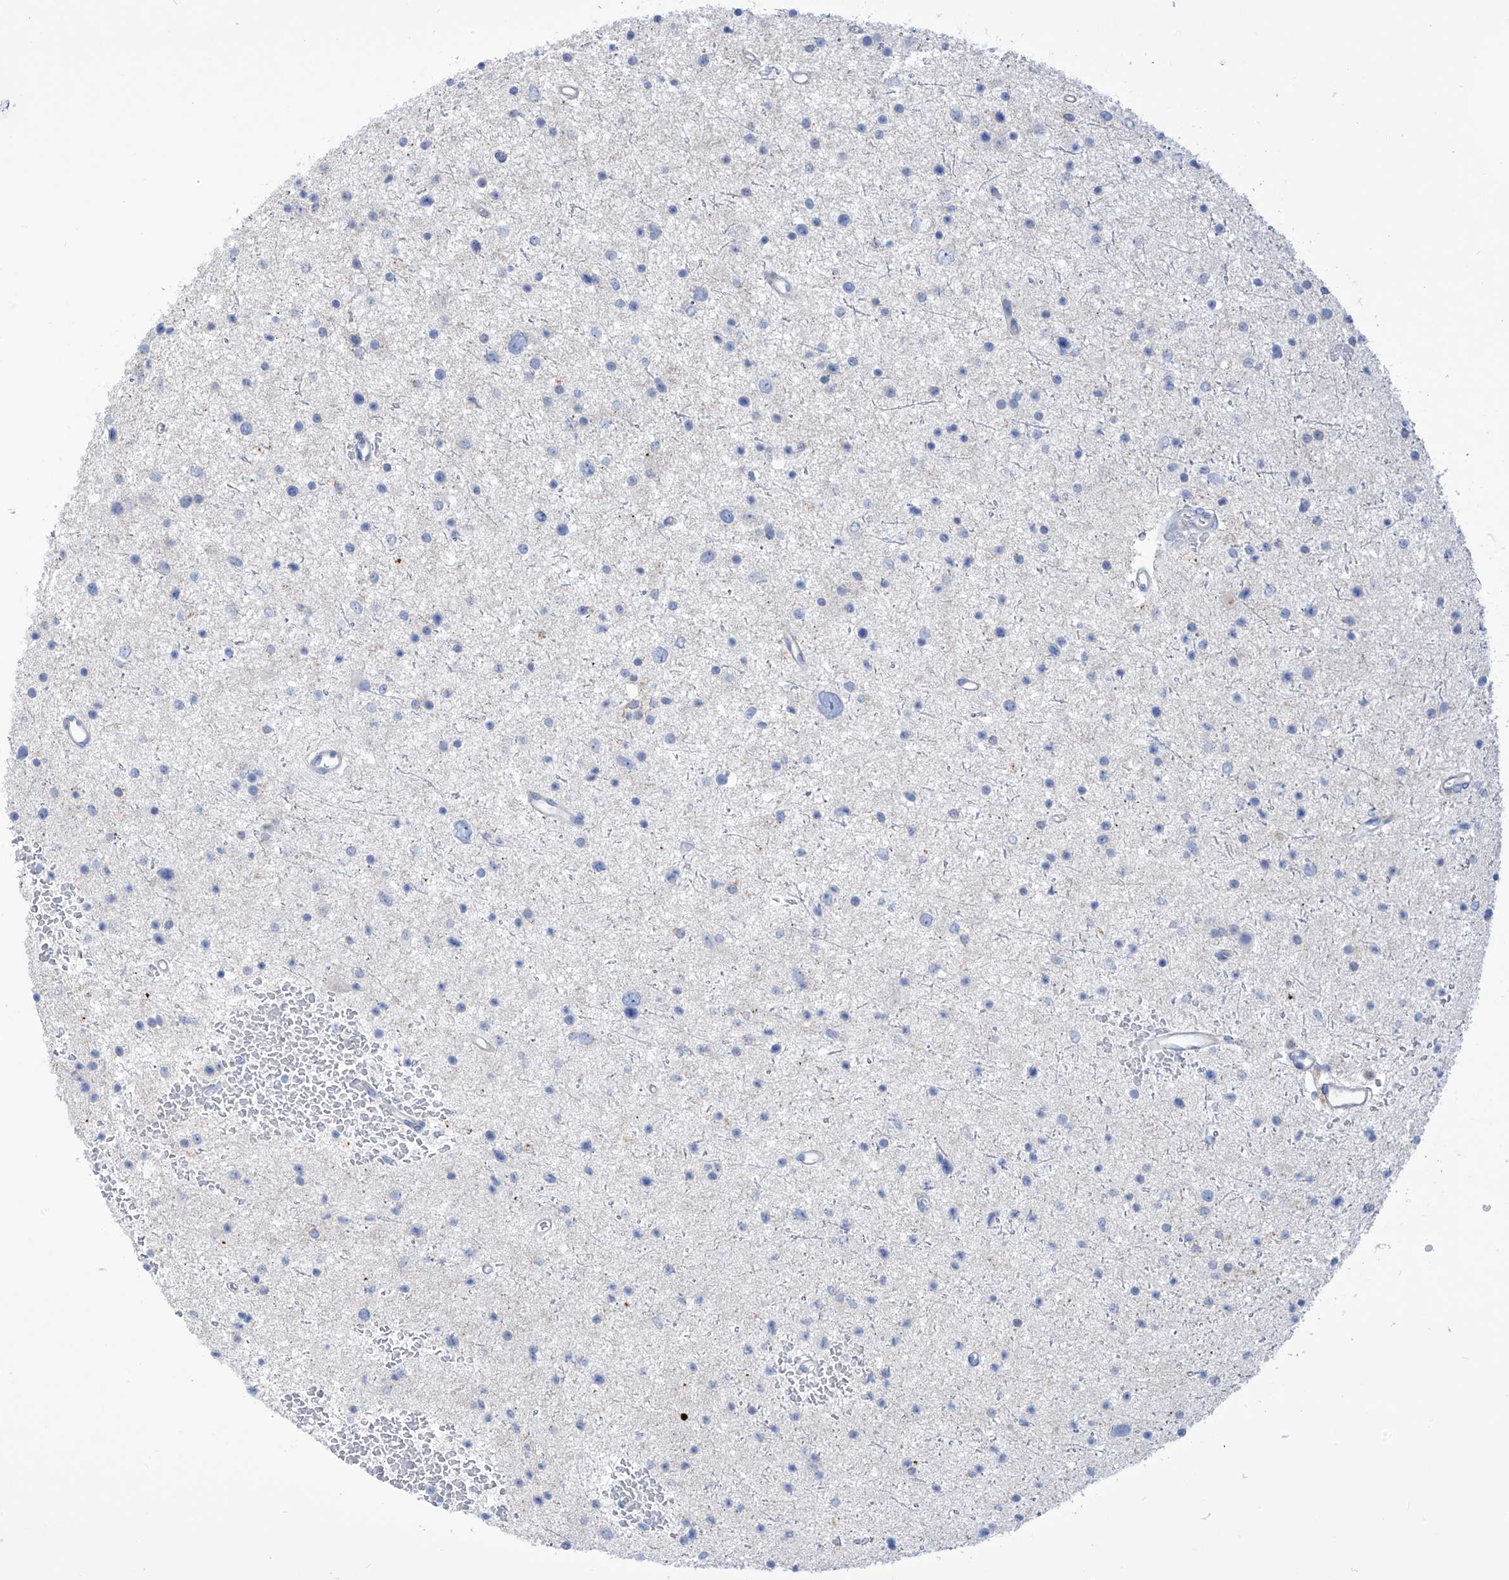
{"staining": {"intensity": "negative", "quantity": "none", "location": "none"}, "tissue": "glioma", "cell_type": "Tumor cells", "image_type": "cancer", "snomed": [{"axis": "morphology", "description": "Glioma, malignant, Low grade"}, {"axis": "topography", "description": "Cerebral cortex"}], "caption": "Malignant glioma (low-grade) was stained to show a protein in brown. There is no significant expression in tumor cells.", "gene": "FABP2", "patient": {"sex": "female", "age": 39}}